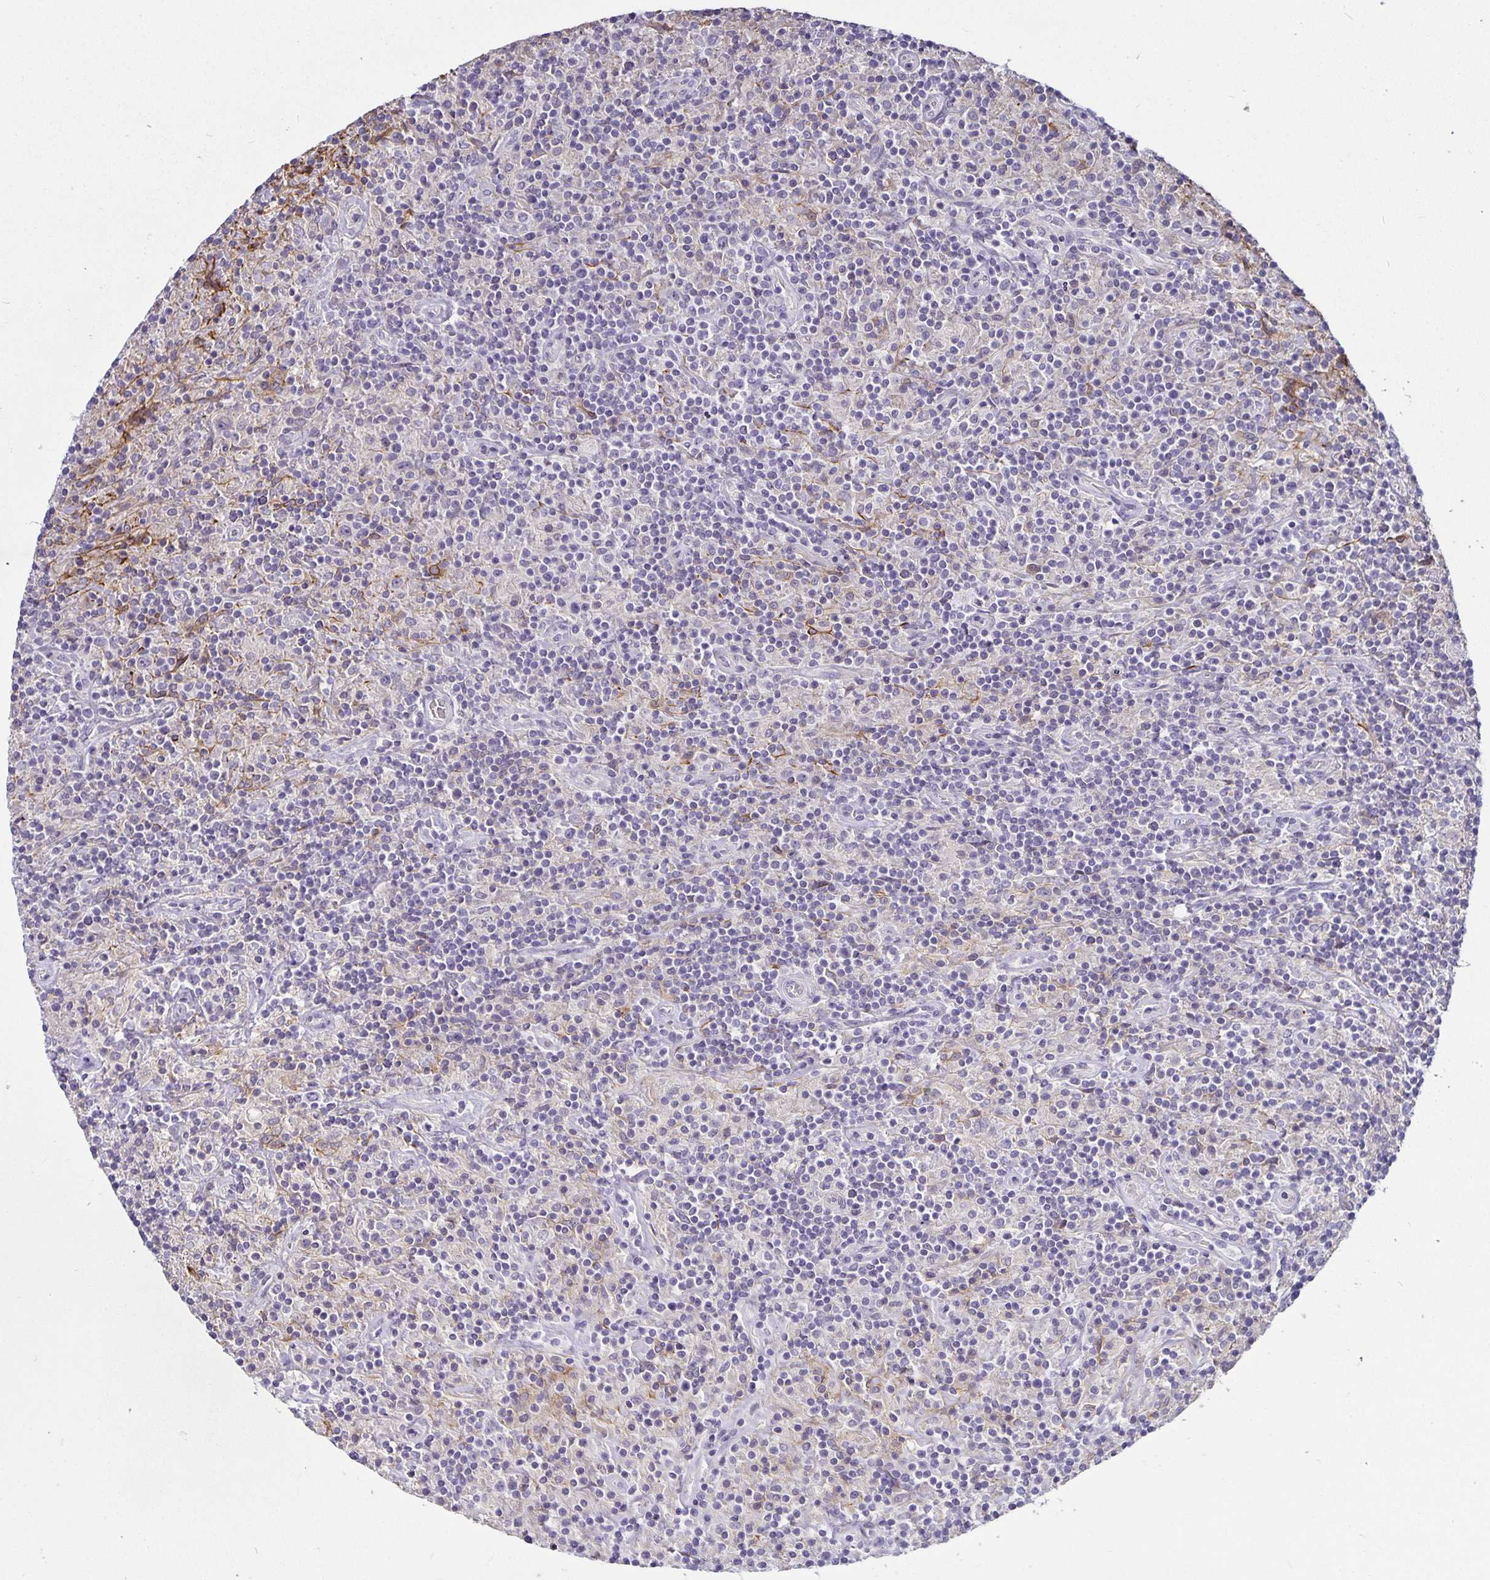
{"staining": {"intensity": "negative", "quantity": "none", "location": "none"}, "tissue": "lymphoma", "cell_type": "Tumor cells", "image_type": "cancer", "snomed": [{"axis": "morphology", "description": "Hodgkin's disease, NOS"}, {"axis": "topography", "description": "Lymph node"}], "caption": "DAB (3,3'-diaminobenzidine) immunohistochemical staining of human Hodgkin's disease reveals no significant expression in tumor cells. (DAB immunohistochemistry with hematoxylin counter stain).", "gene": "CA12", "patient": {"sex": "male", "age": 70}}